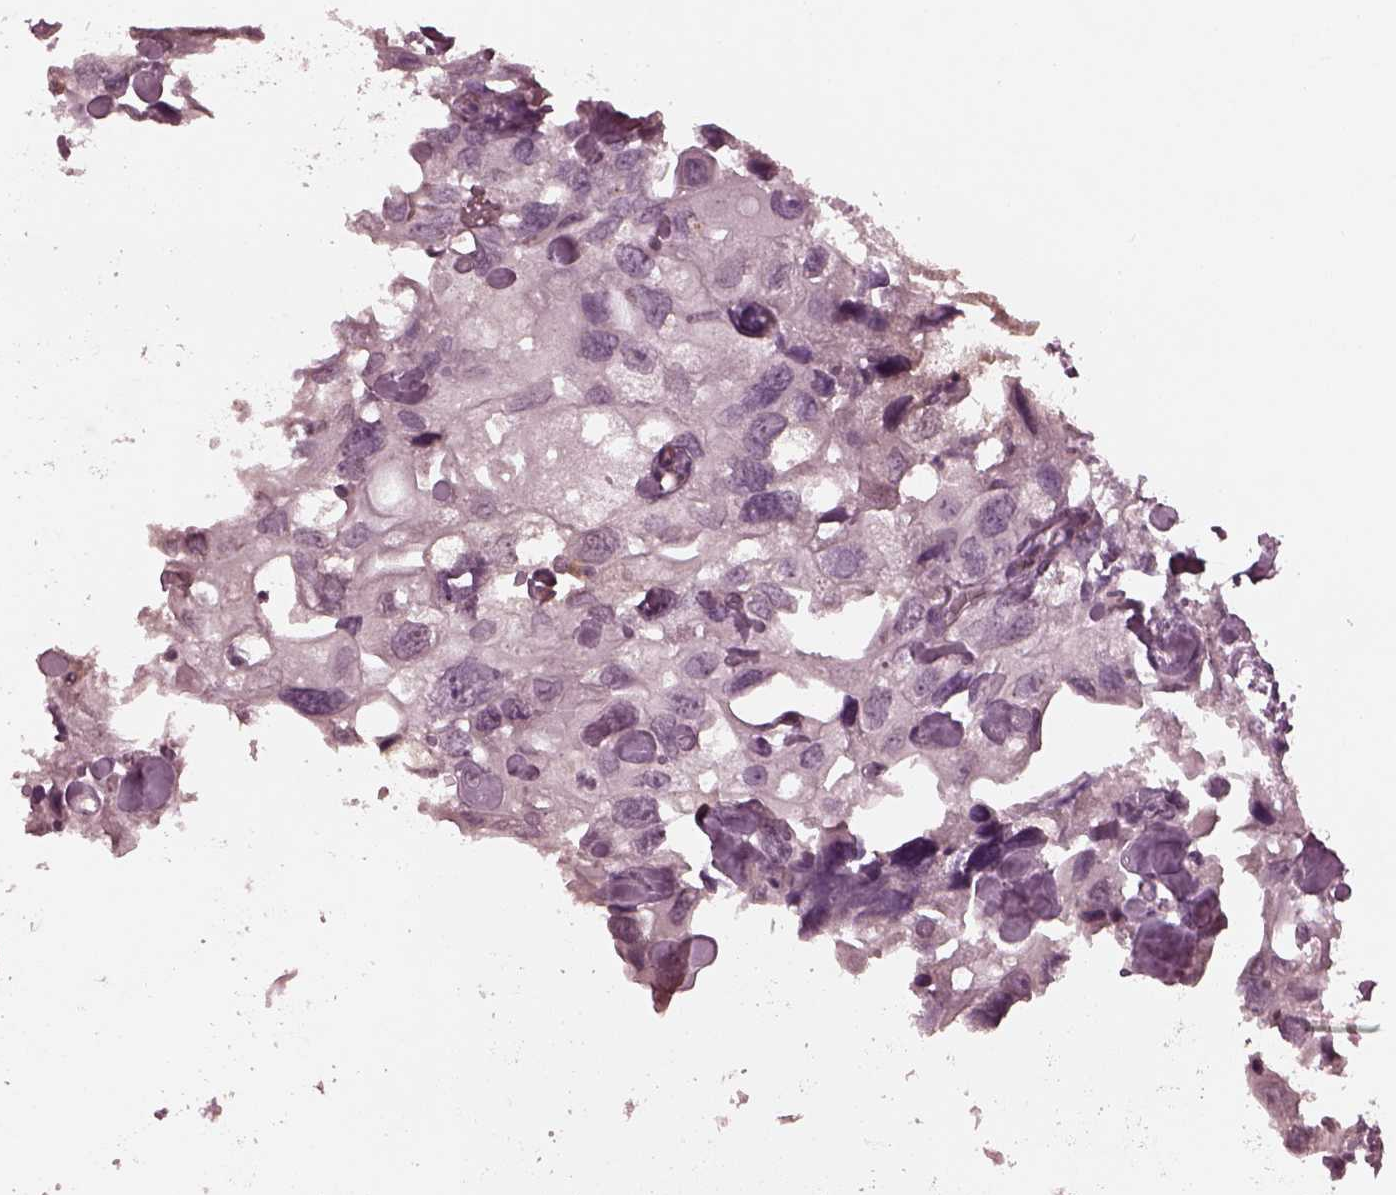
{"staining": {"intensity": "negative", "quantity": "none", "location": "none"}, "tissue": "urothelial cancer", "cell_type": "Tumor cells", "image_type": "cancer", "snomed": [{"axis": "morphology", "description": "Urothelial carcinoma, High grade"}, {"axis": "topography", "description": "Urinary bladder"}], "caption": "Micrograph shows no protein expression in tumor cells of high-grade urothelial carcinoma tissue.", "gene": "KRT79", "patient": {"sex": "male", "age": 59}}